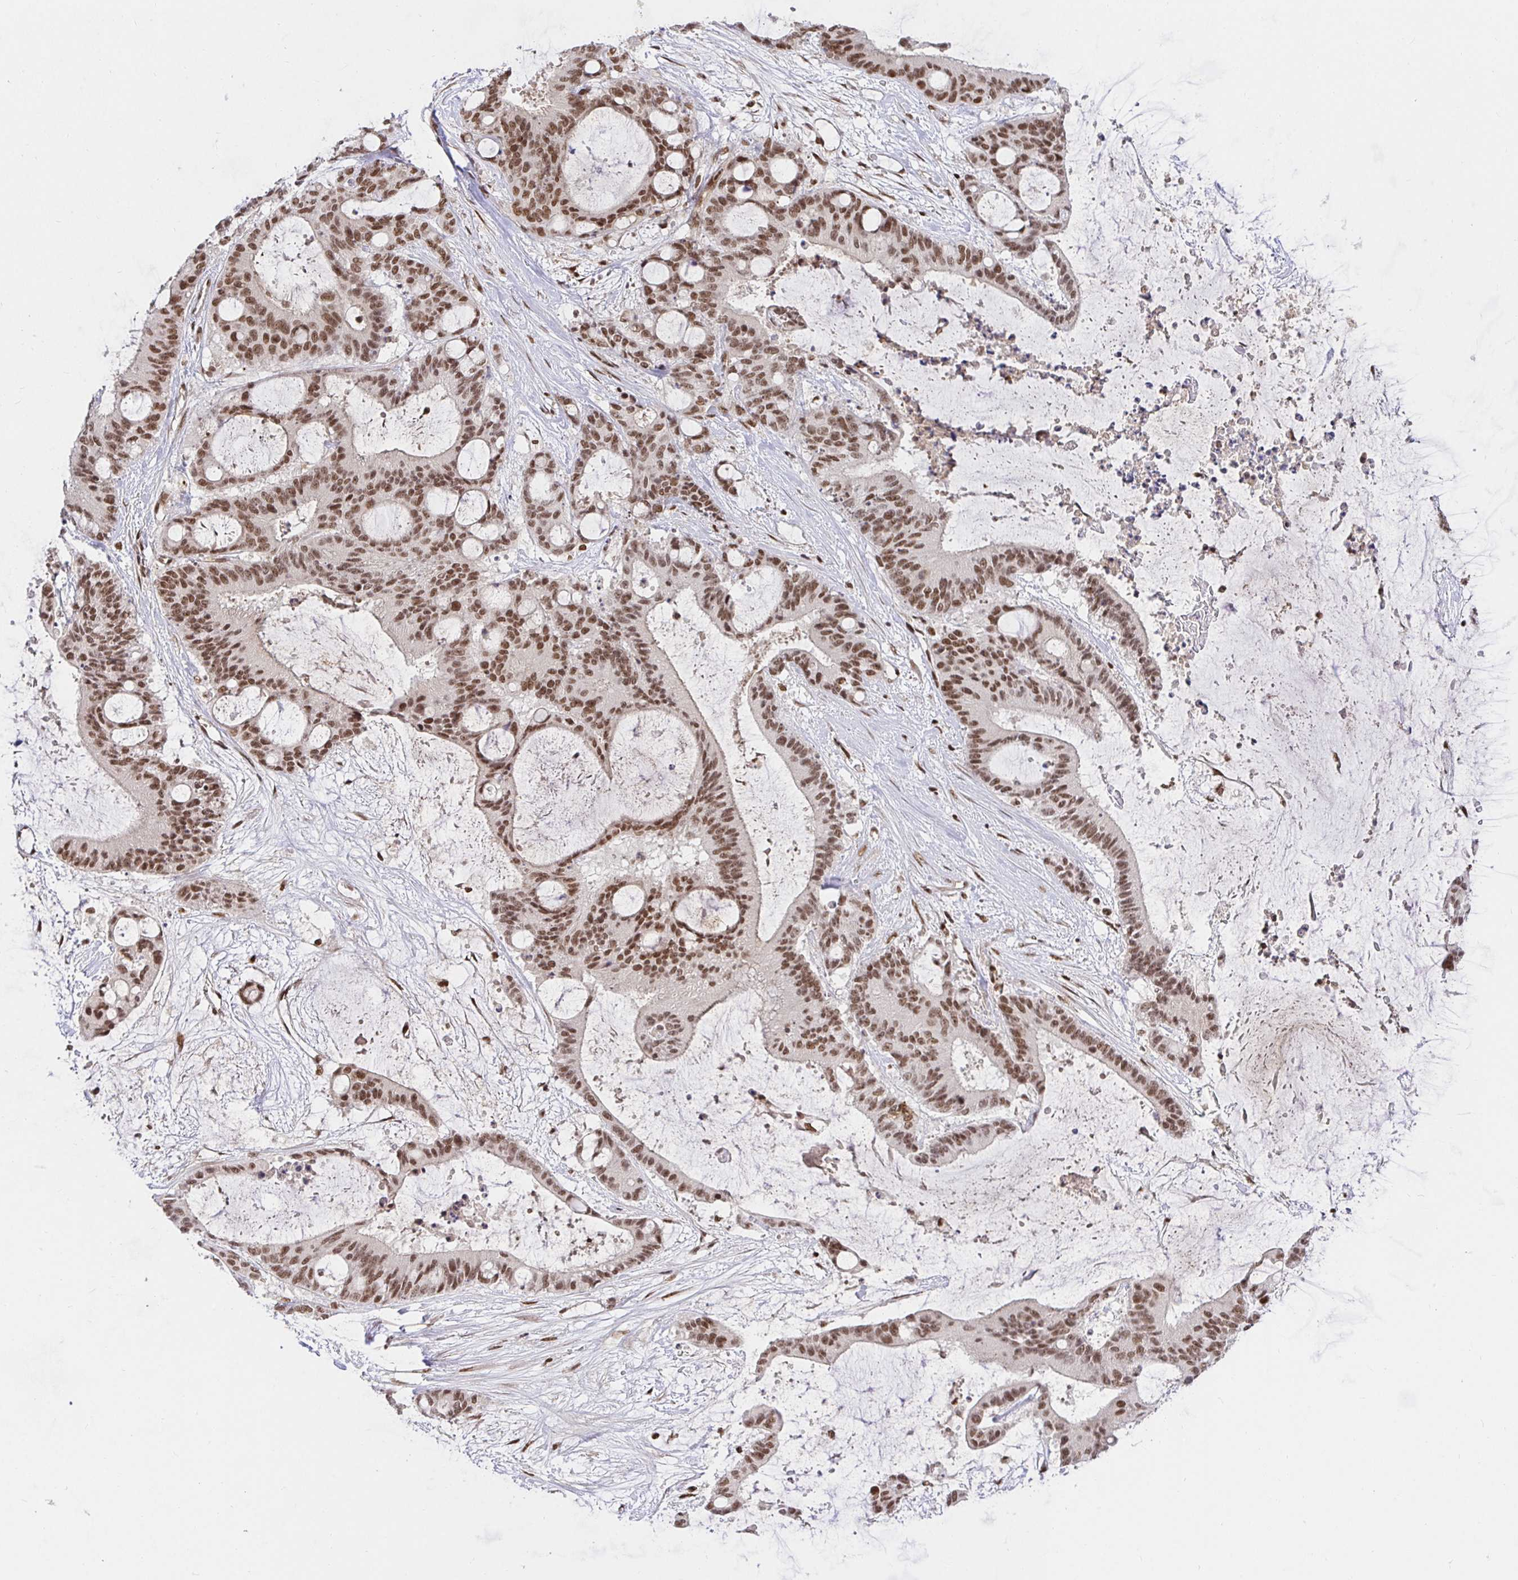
{"staining": {"intensity": "moderate", "quantity": ">75%", "location": "nuclear"}, "tissue": "liver cancer", "cell_type": "Tumor cells", "image_type": "cancer", "snomed": [{"axis": "morphology", "description": "Normal tissue, NOS"}, {"axis": "morphology", "description": "Cholangiocarcinoma"}, {"axis": "topography", "description": "Liver"}, {"axis": "topography", "description": "Peripheral nerve tissue"}], "caption": "Liver cancer (cholangiocarcinoma) was stained to show a protein in brown. There is medium levels of moderate nuclear expression in approximately >75% of tumor cells.", "gene": "USF1", "patient": {"sex": "female", "age": 73}}